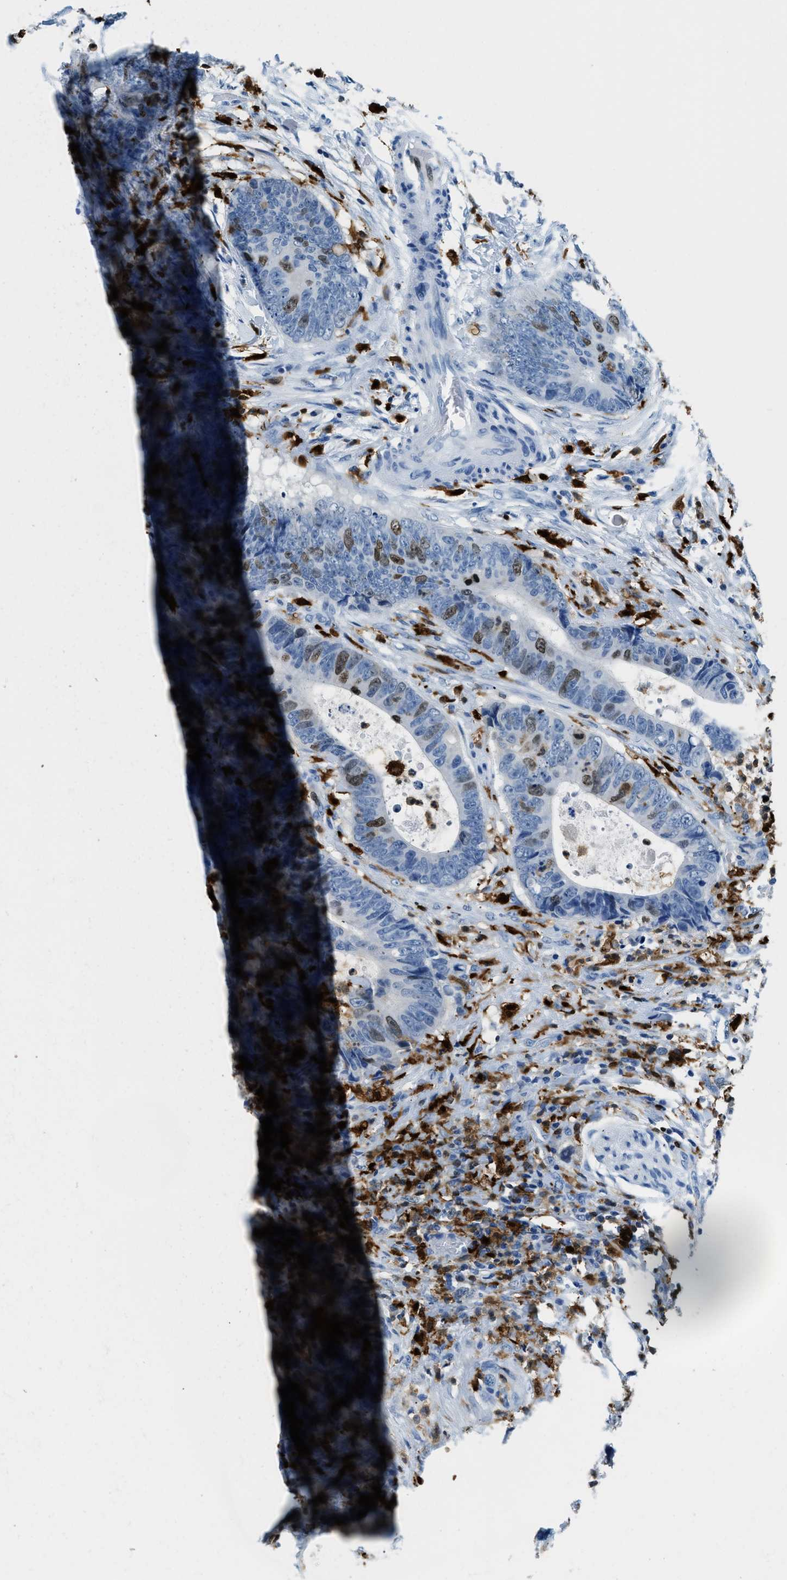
{"staining": {"intensity": "weak", "quantity": "25%-75%", "location": "nuclear"}, "tissue": "colorectal cancer", "cell_type": "Tumor cells", "image_type": "cancer", "snomed": [{"axis": "morphology", "description": "Adenocarcinoma, NOS"}, {"axis": "topography", "description": "Colon"}], "caption": "Protein expression analysis of human colorectal cancer (adenocarcinoma) reveals weak nuclear positivity in about 25%-75% of tumor cells. (DAB (3,3'-diaminobenzidine) IHC with brightfield microscopy, high magnification).", "gene": "CAPG", "patient": {"sex": "male", "age": 56}}